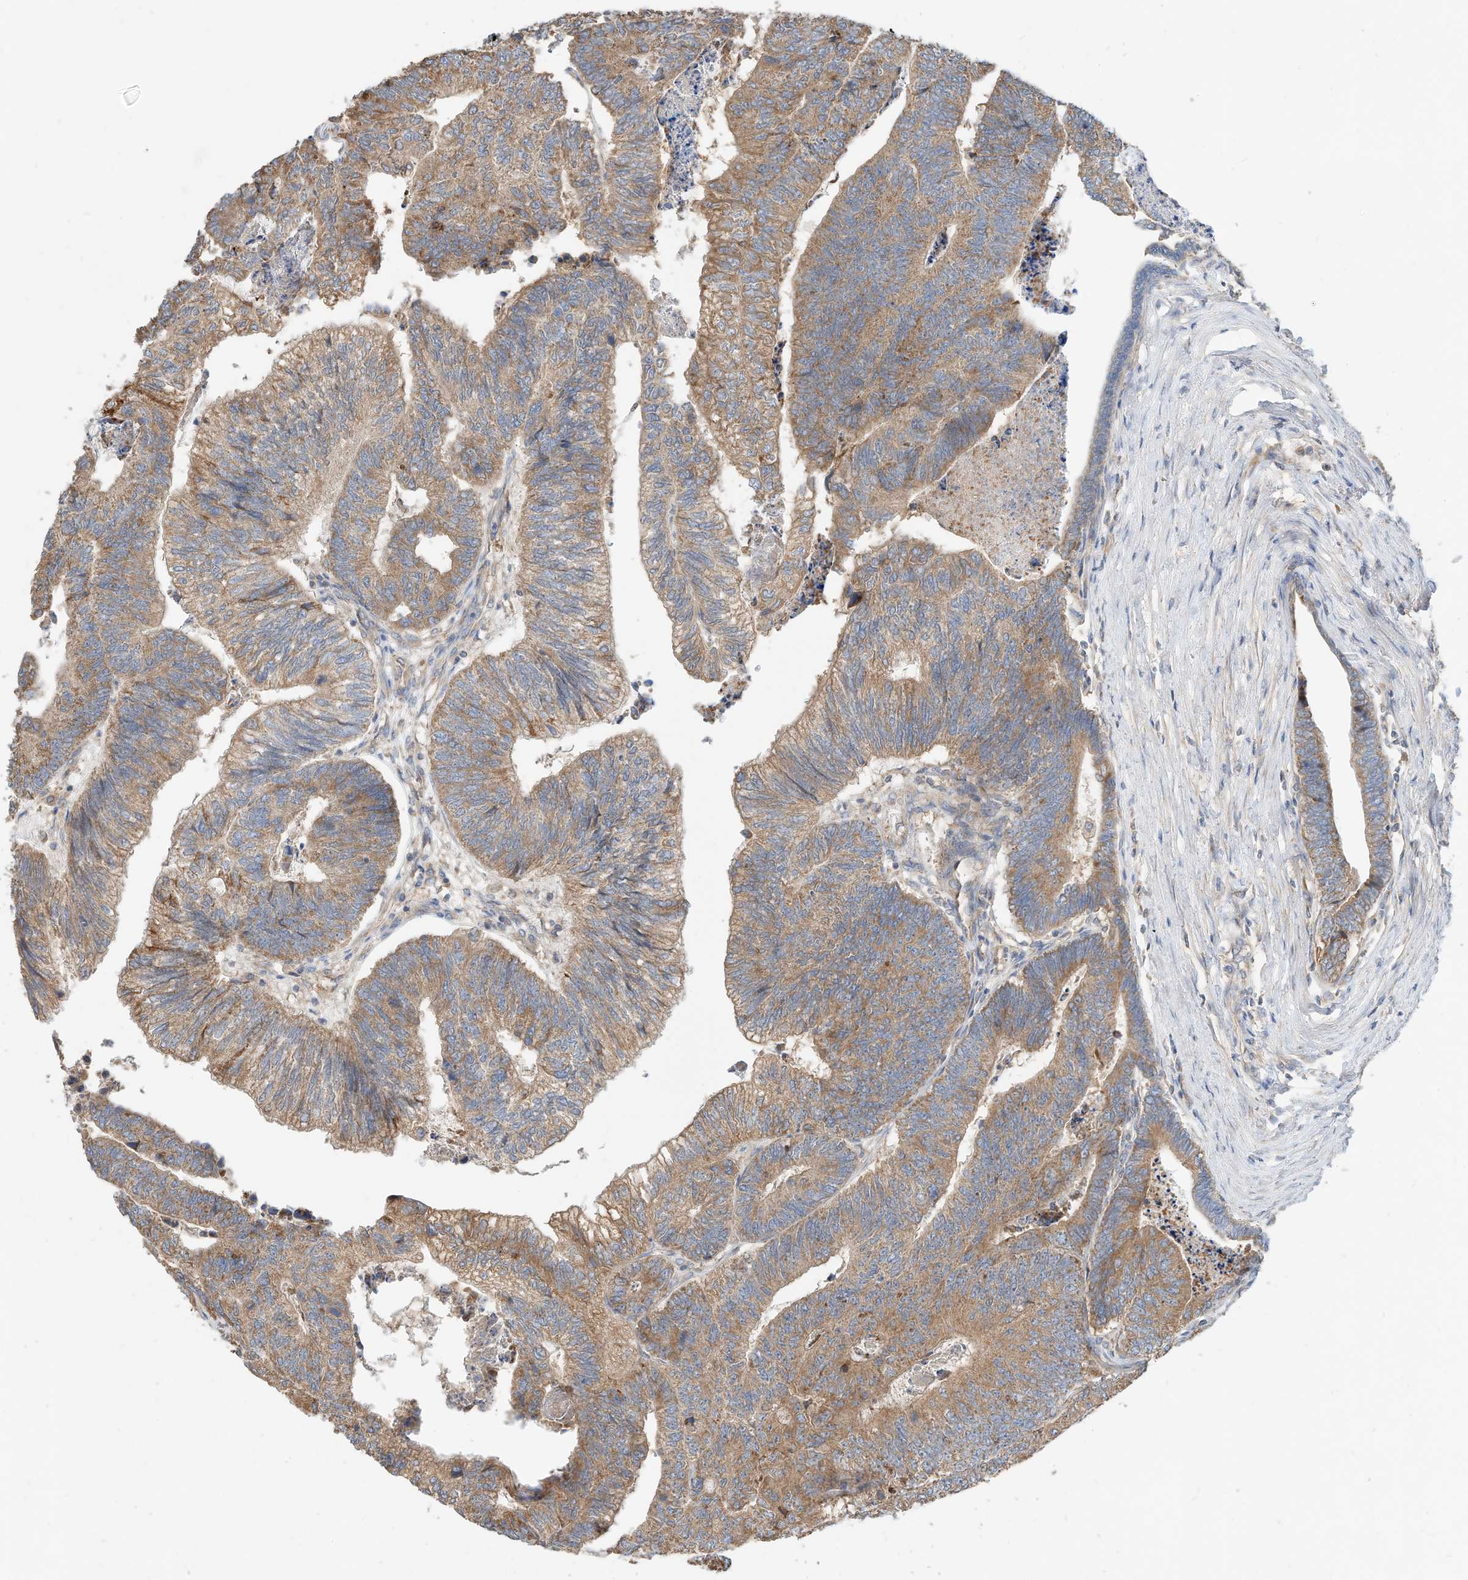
{"staining": {"intensity": "moderate", "quantity": ">75%", "location": "cytoplasmic/membranous"}, "tissue": "colorectal cancer", "cell_type": "Tumor cells", "image_type": "cancer", "snomed": [{"axis": "morphology", "description": "Adenocarcinoma, NOS"}, {"axis": "topography", "description": "Colon"}], "caption": "Human colorectal cancer stained with a protein marker exhibits moderate staining in tumor cells.", "gene": "CPAMD8", "patient": {"sex": "female", "age": 67}}